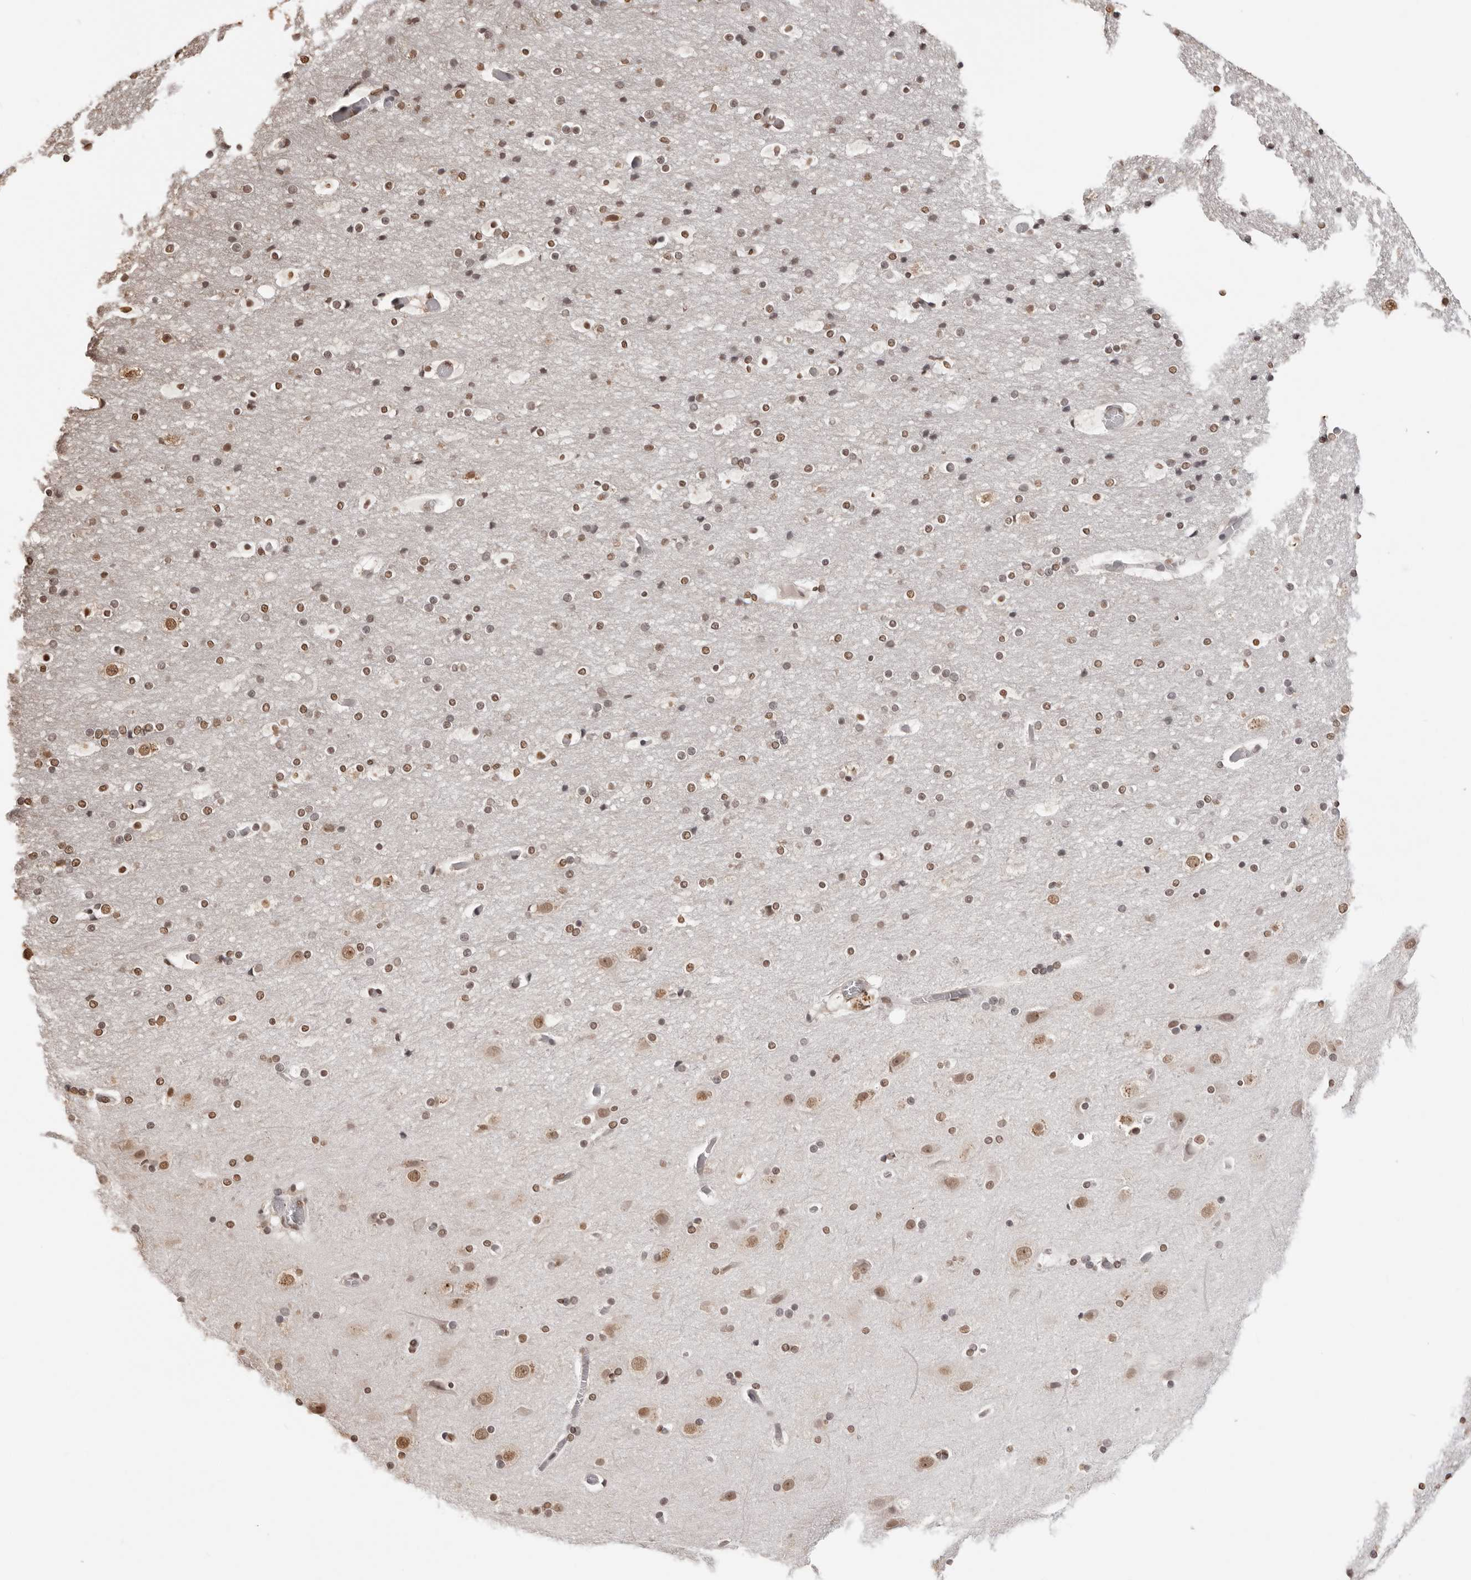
{"staining": {"intensity": "moderate", "quantity": ">75%", "location": "nuclear"}, "tissue": "cerebral cortex", "cell_type": "Endothelial cells", "image_type": "normal", "snomed": [{"axis": "morphology", "description": "Normal tissue, NOS"}, {"axis": "topography", "description": "Cerebral cortex"}], "caption": "A brown stain labels moderate nuclear expression of a protein in endothelial cells of unremarkable human cerebral cortex. (IHC, brightfield microscopy, high magnification).", "gene": "OLIG3", "patient": {"sex": "male", "age": 57}}